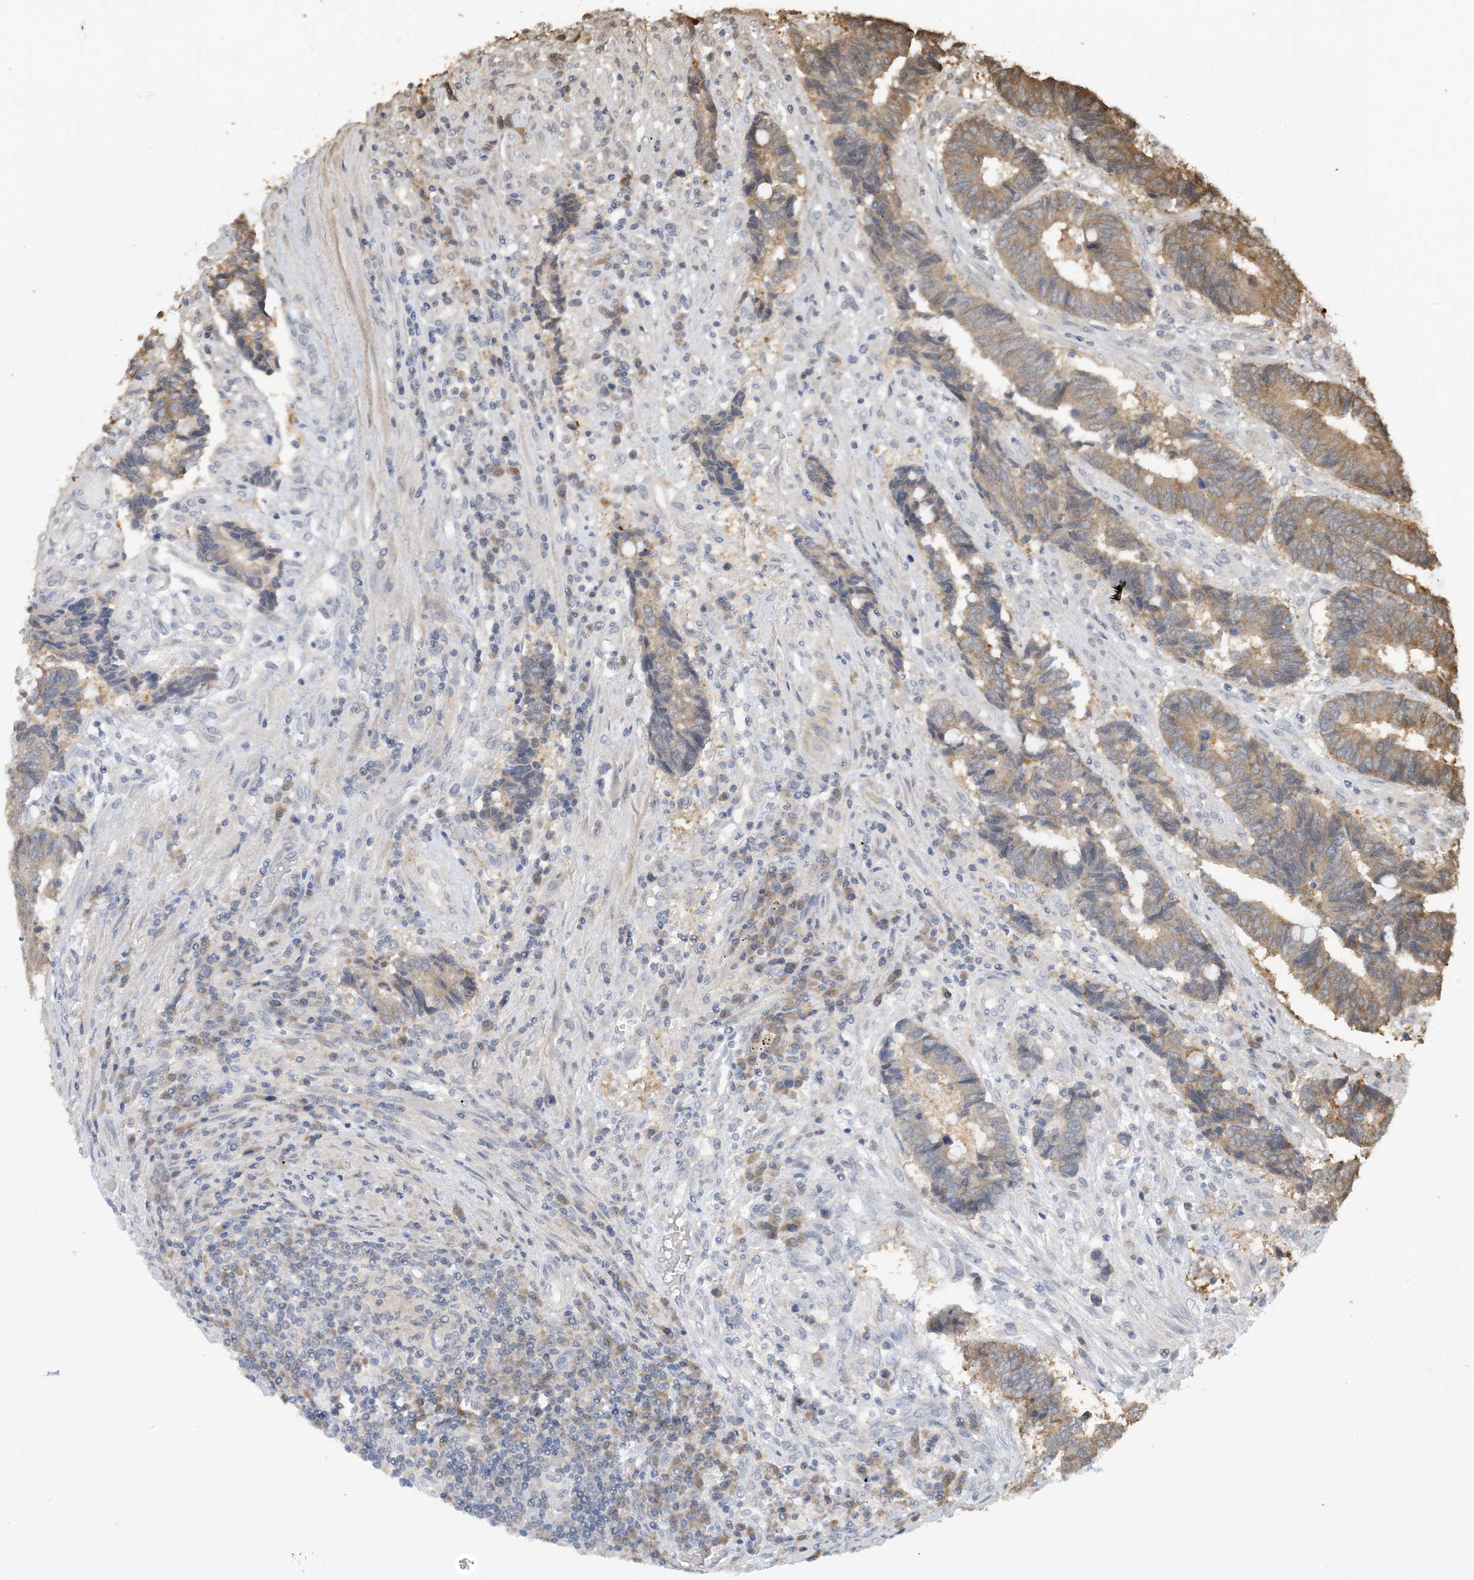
{"staining": {"intensity": "moderate", "quantity": ">75%", "location": "cytoplasmic/membranous"}, "tissue": "colorectal cancer", "cell_type": "Tumor cells", "image_type": "cancer", "snomed": [{"axis": "morphology", "description": "Adenocarcinoma, NOS"}, {"axis": "topography", "description": "Rectum"}], "caption": "The immunohistochemical stain highlights moderate cytoplasmic/membranous expression in tumor cells of colorectal adenocarcinoma tissue. (Stains: DAB in brown, nuclei in blue, Microscopy: brightfield microscopy at high magnification).", "gene": "ACYP2", "patient": {"sex": "male", "age": 84}}